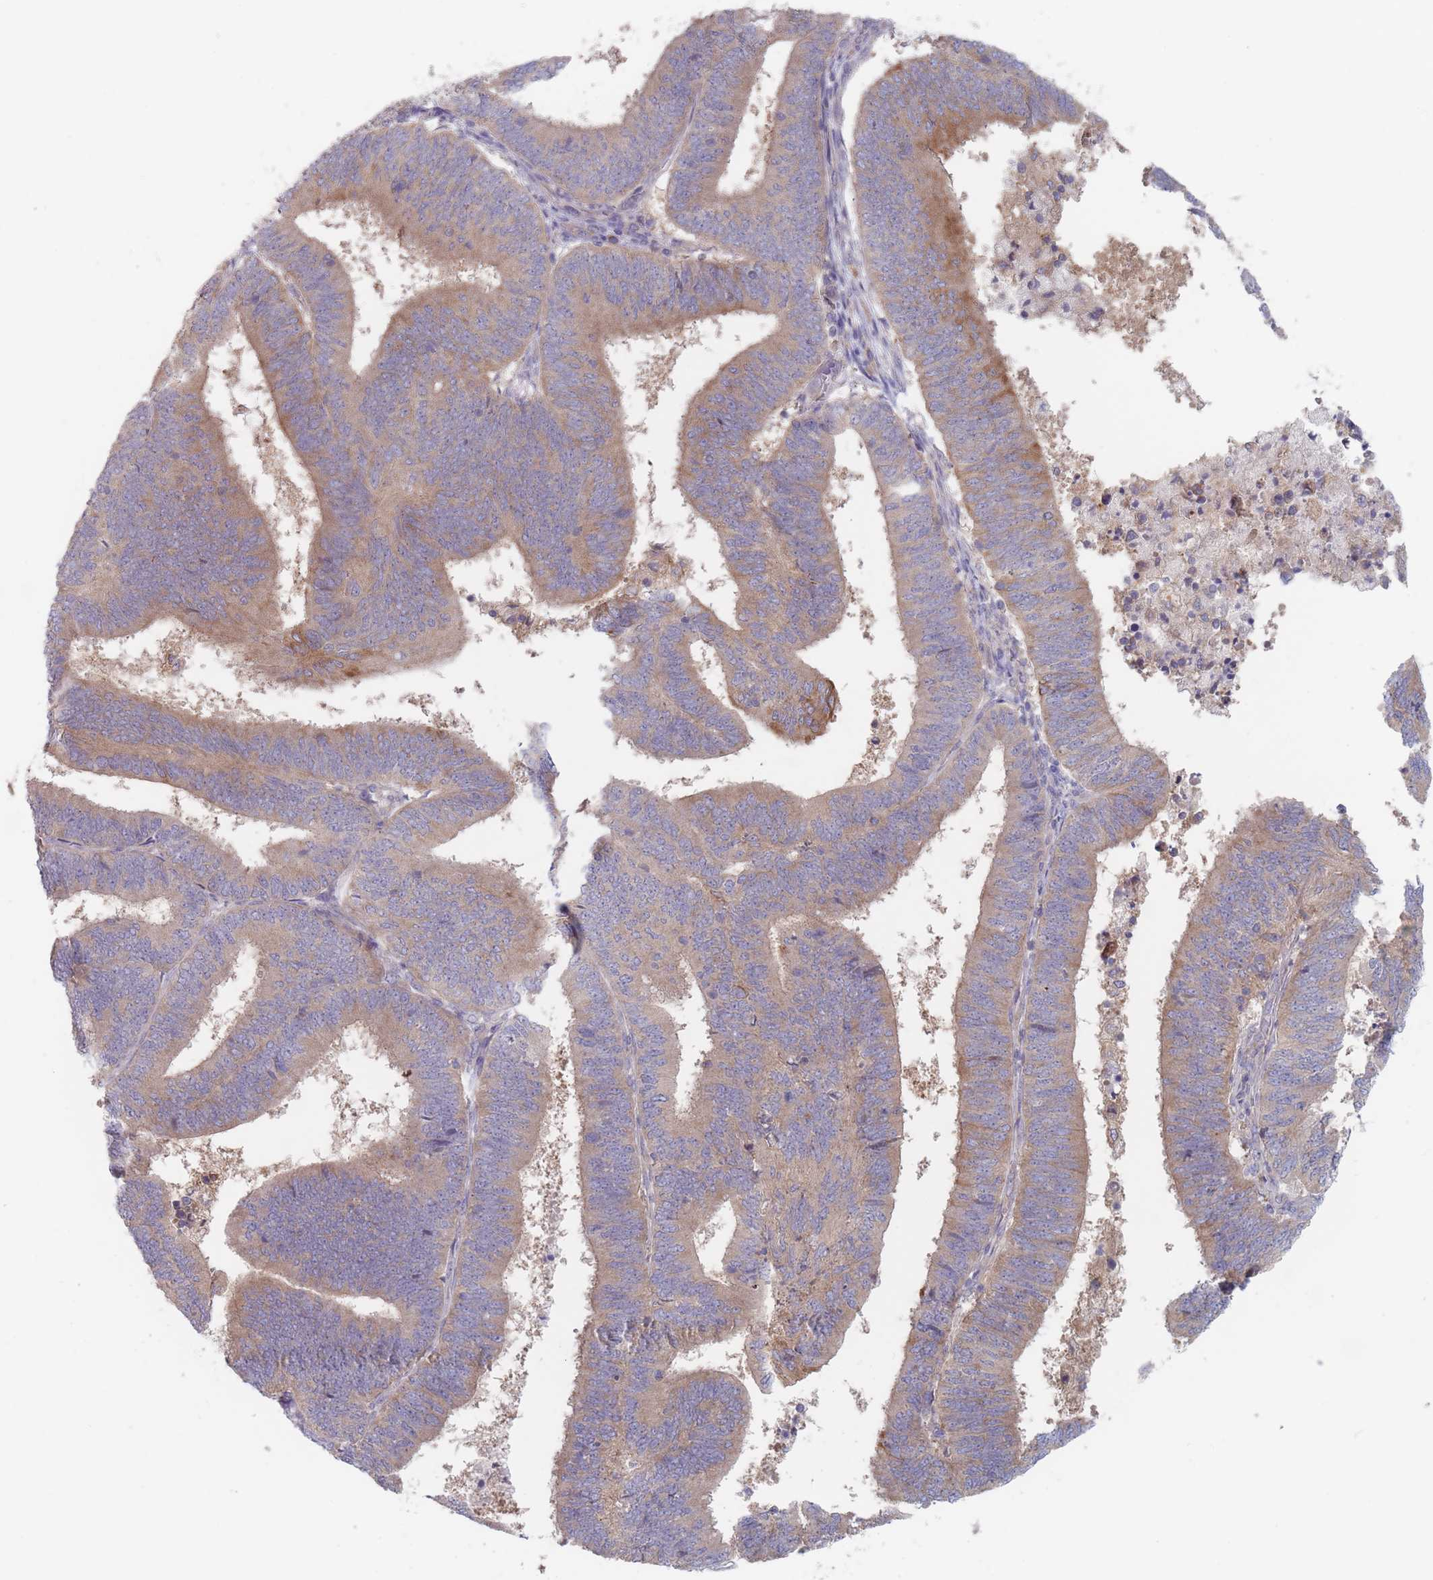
{"staining": {"intensity": "moderate", "quantity": ">75%", "location": "cytoplasmic/membranous"}, "tissue": "endometrial cancer", "cell_type": "Tumor cells", "image_type": "cancer", "snomed": [{"axis": "morphology", "description": "Adenocarcinoma, NOS"}, {"axis": "topography", "description": "Endometrium"}], "caption": "Protein staining by immunohistochemistry displays moderate cytoplasmic/membranous expression in approximately >75% of tumor cells in endometrial adenocarcinoma.", "gene": "EFCC1", "patient": {"sex": "female", "age": 70}}